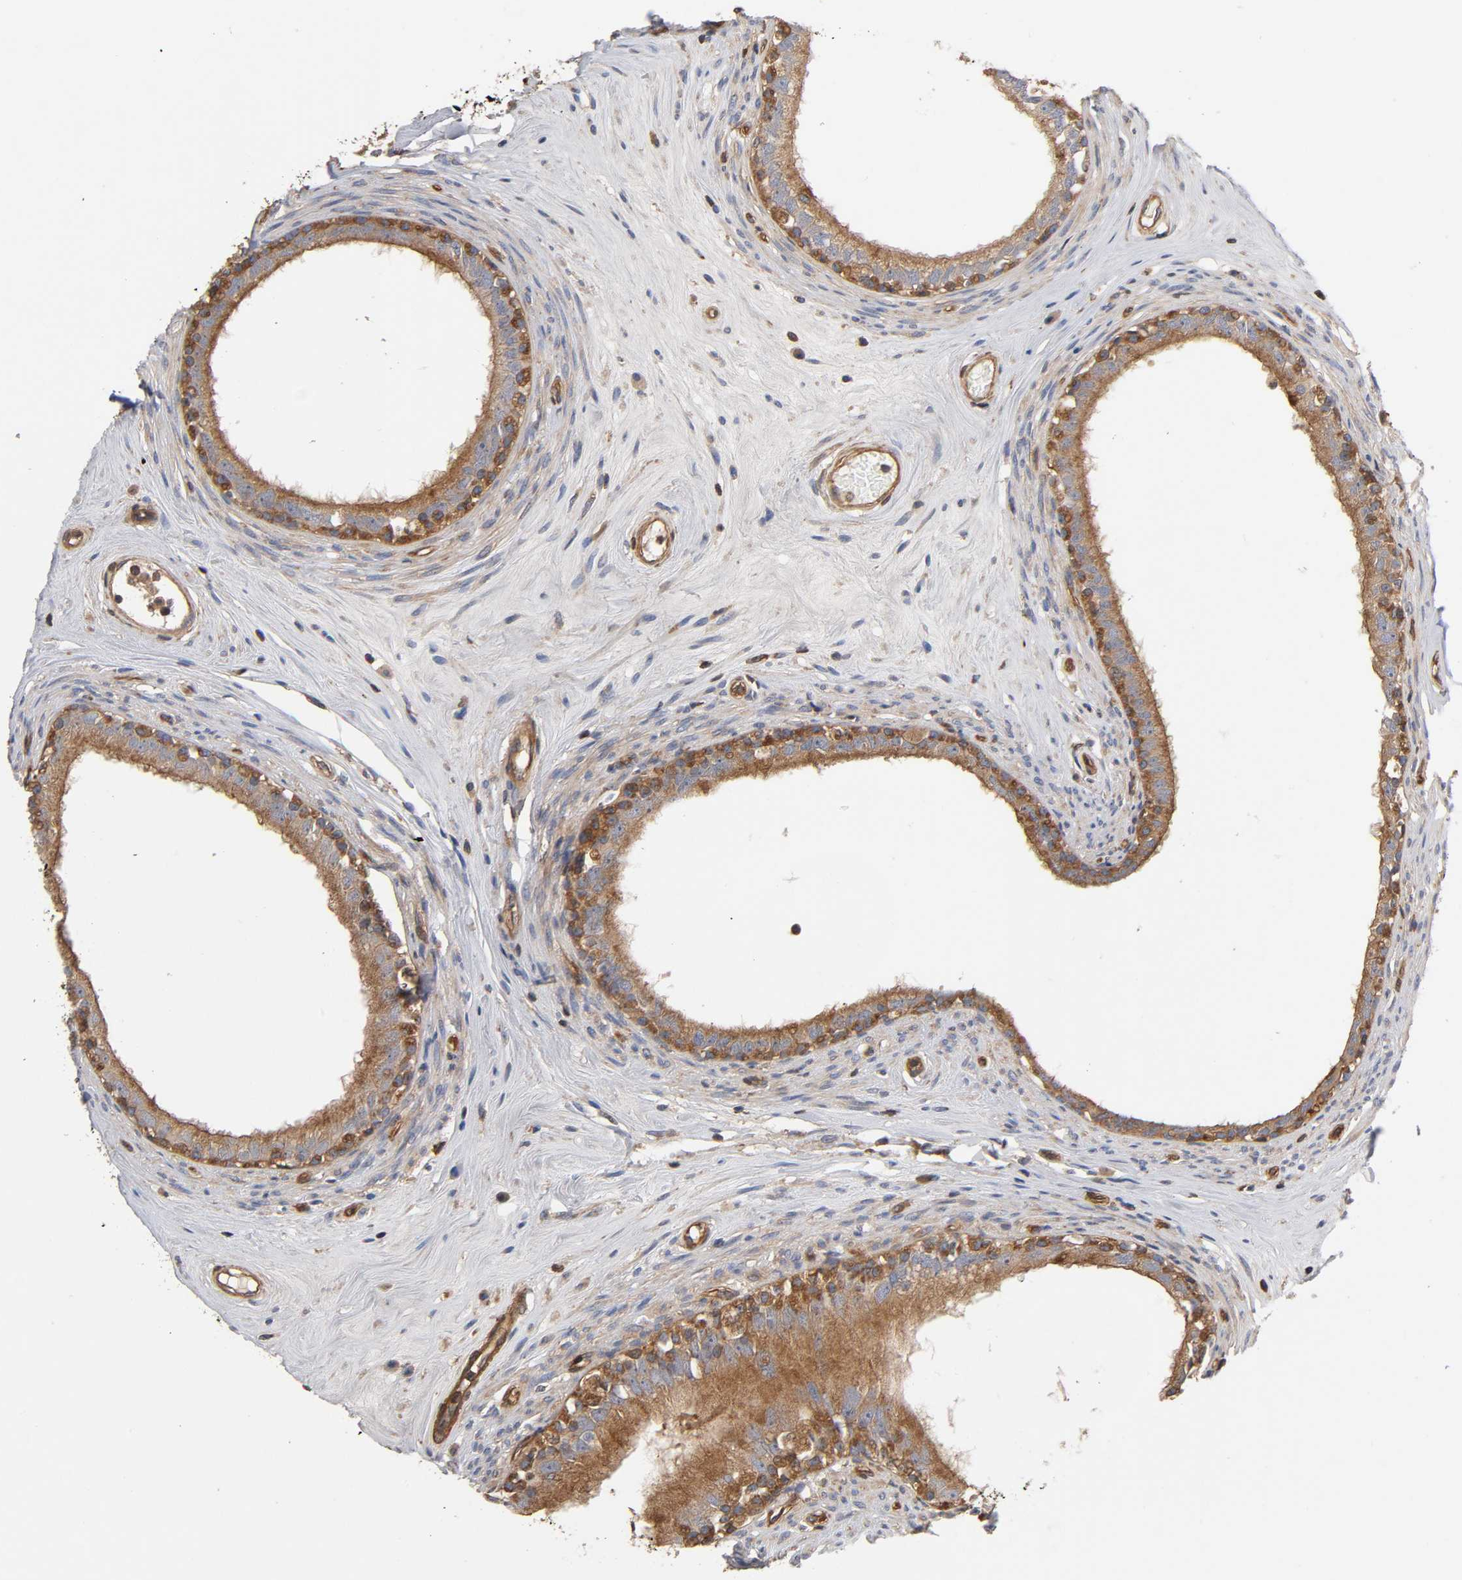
{"staining": {"intensity": "moderate", "quantity": ">75%", "location": "cytoplasmic/membranous"}, "tissue": "epididymis", "cell_type": "Glandular cells", "image_type": "normal", "snomed": [{"axis": "morphology", "description": "Normal tissue, NOS"}, {"axis": "morphology", "description": "Inflammation, NOS"}, {"axis": "topography", "description": "Epididymis"}], "caption": "Protein staining displays moderate cytoplasmic/membranous expression in about >75% of glandular cells in normal epididymis.", "gene": "LAMTOR2", "patient": {"sex": "male", "age": 84}}